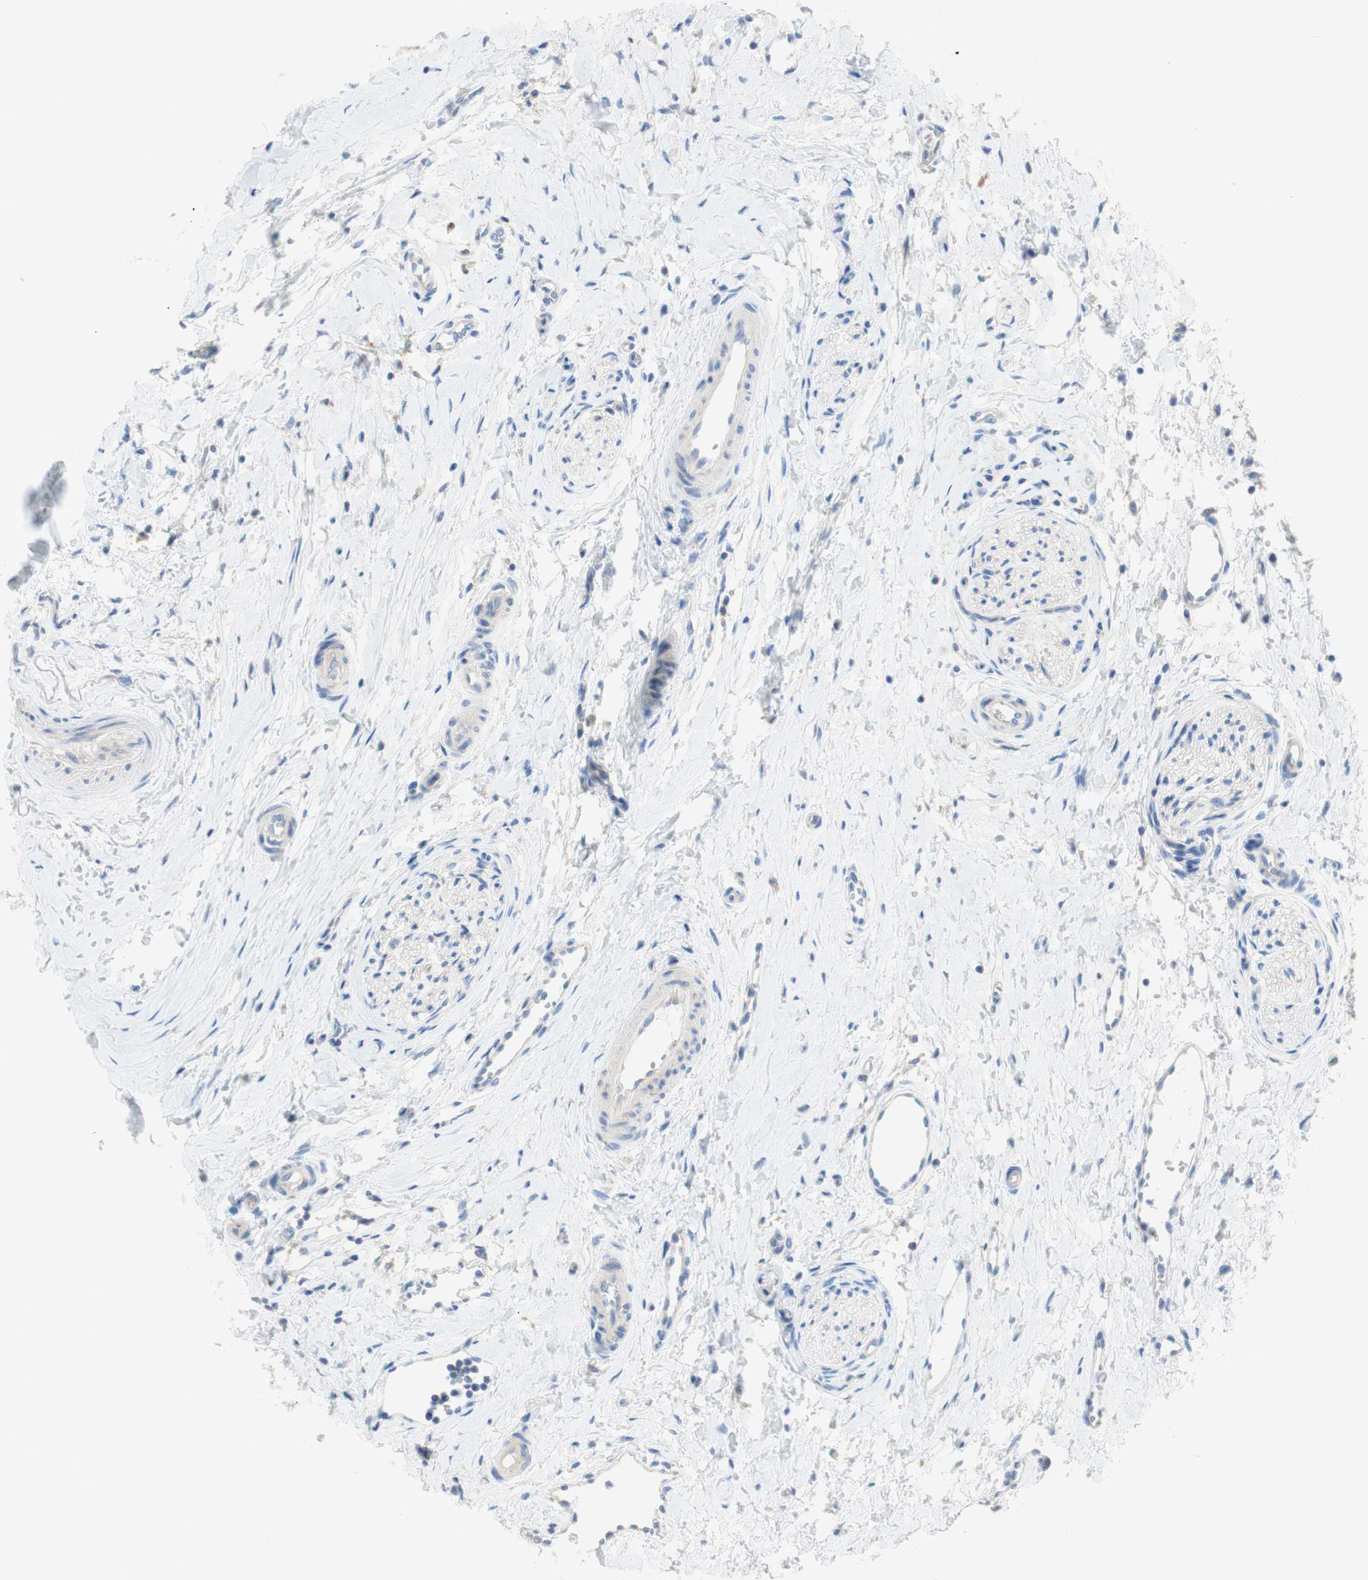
{"staining": {"intensity": "weak", "quantity": ">75%", "location": "cytoplasmic/membranous"}, "tissue": "head and neck cancer", "cell_type": "Tumor cells", "image_type": "cancer", "snomed": [{"axis": "morphology", "description": "Adenocarcinoma, NOS"}, {"axis": "morphology", "description": "Adenoma, NOS"}, {"axis": "topography", "description": "Head-Neck"}], "caption": "The immunohistochemical stain highlights weak cytoplasmic/membranous staining in tumor cells of head and neck cancer tissue. The staining is performed using DAB (3,3'-diaminobenzidine) brown chromogen to label protein expression. The nuclei are counter-stained blue using hematoxylin.", "gene": "ATP2B1", "patient": {"sex": "female", "age": 55}}